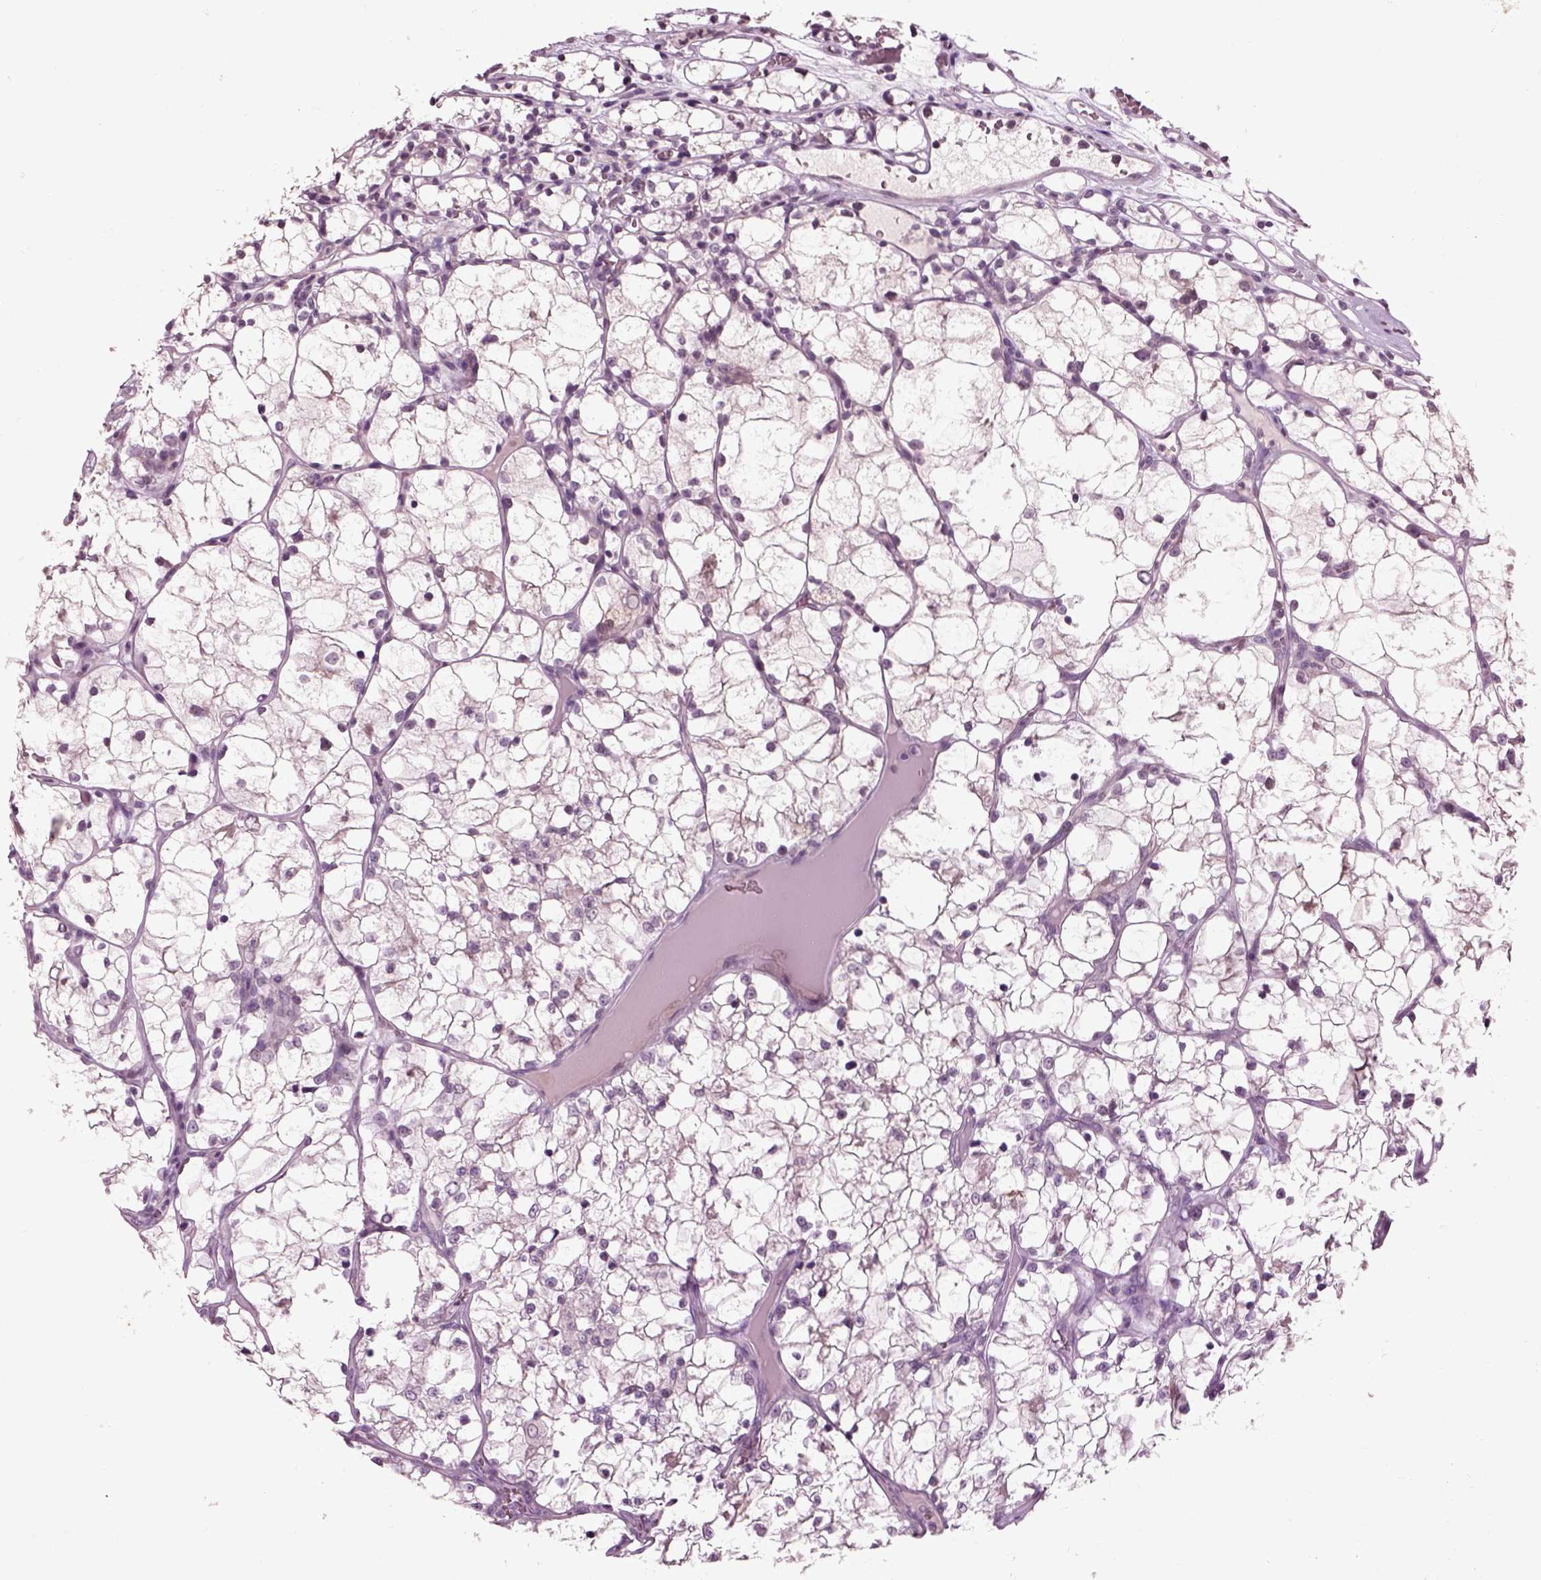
{"staining": {"intensity": "negative", "quantity": "none", "location": "none"}, "tissue": "renal cancer", "cell_type": "Tumor cells", "image_type": "cancer", "snomed": [{"axis": "morphology", "description": "Adenocarcinoma, NOS"}, {"axis": "topography", "description": "Kidney"}], "caption": "Immunohistochemical staining of human renal cancer (adenocarcinoma) shows no significant positivity in tumor cells.", "gene": "CHGB", "patient": {"sex": "female", "age": 69}}